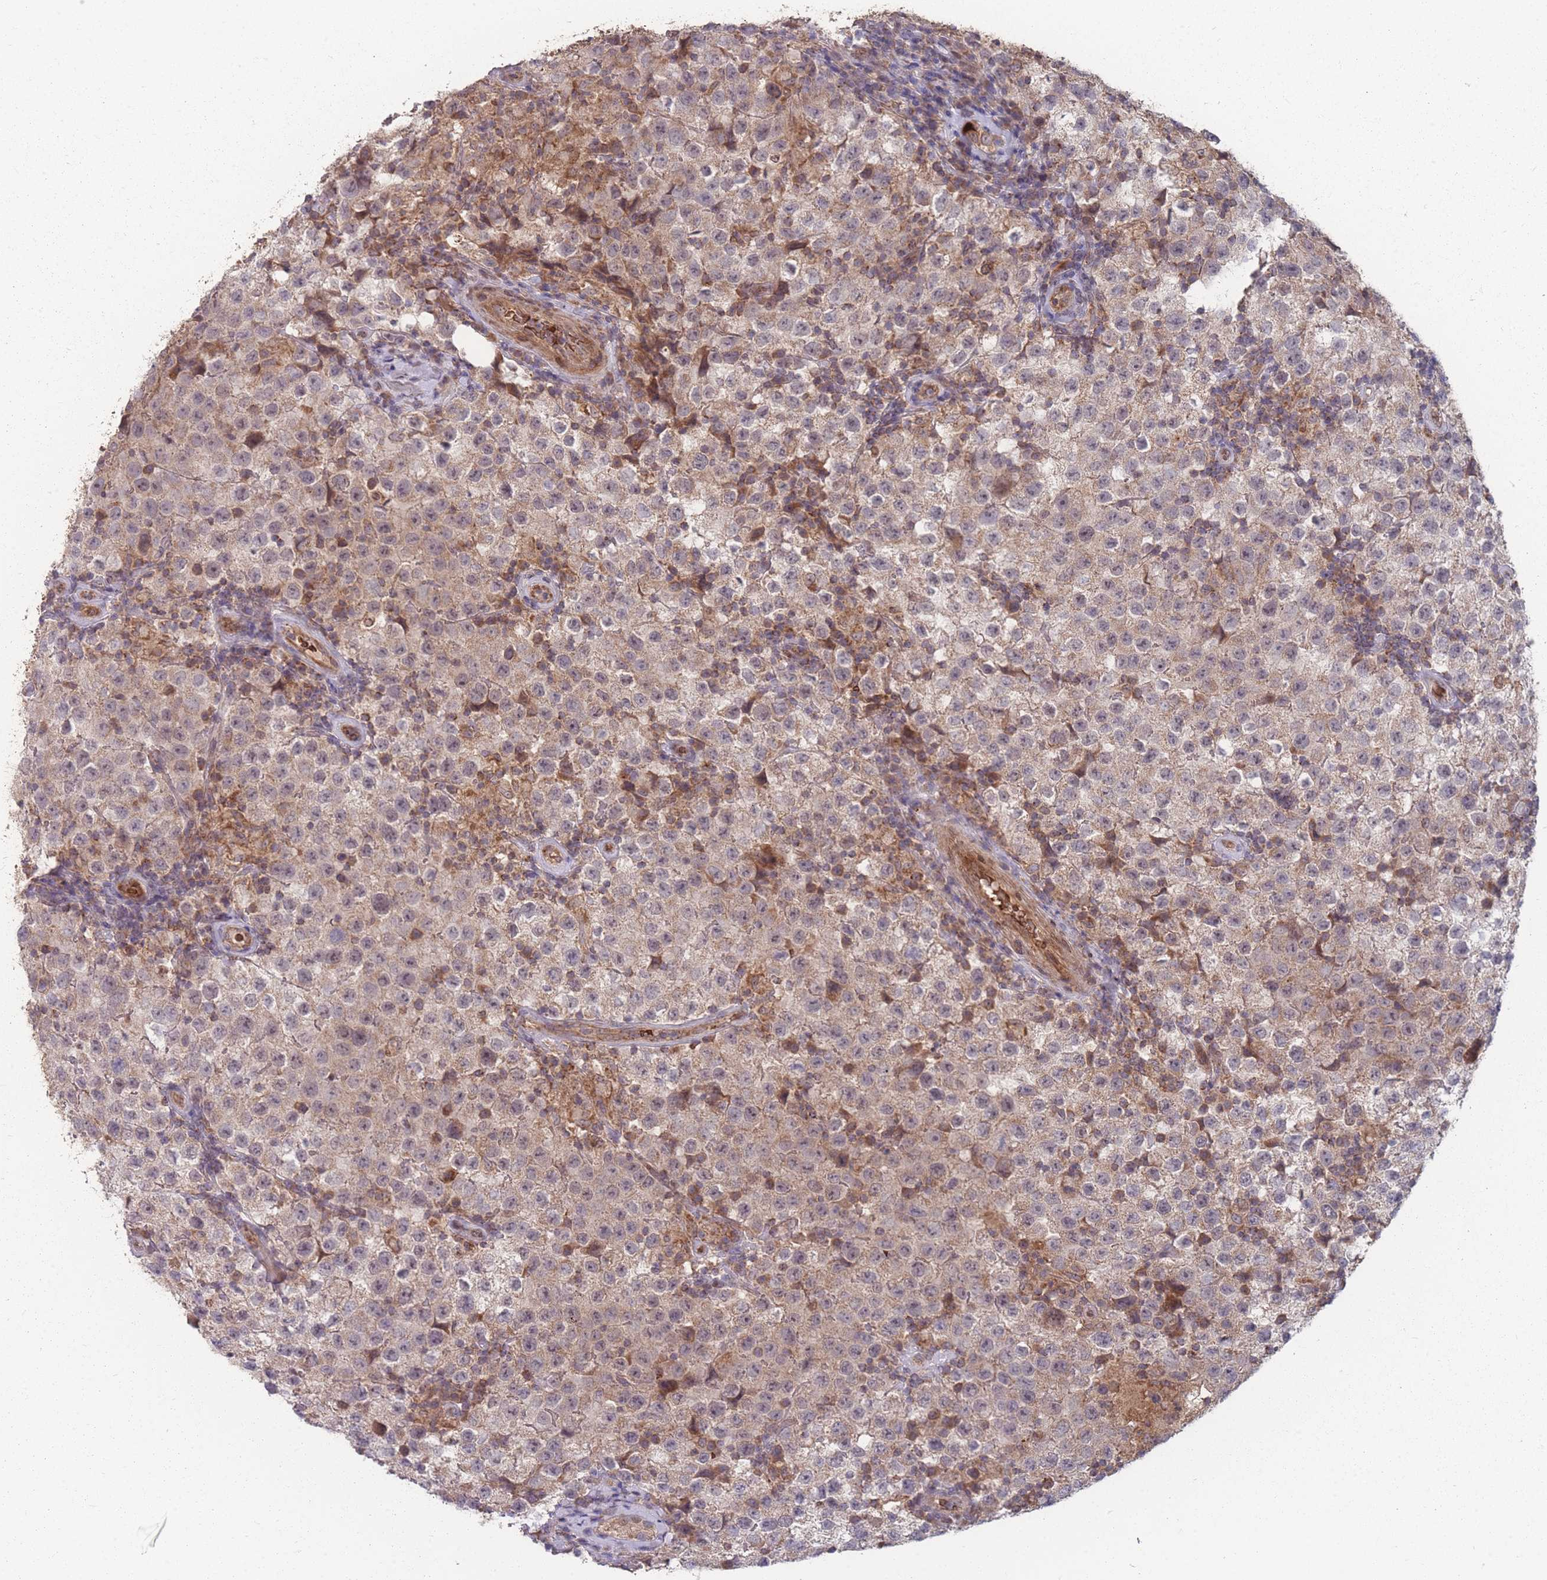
{"staining": {"intensity": "weak", "quantity": "<25%", "location": "cytoplasmic/membranous"}, "tissue": "testis cancer", "cell_type": "Tumor cells", "image_type": "cancer", "snomed": [{"axis": "morphology", "description": "Seminoma, NOS"}, {"axis": "morphology", "description": "Carcinoma, Embryonal, NOS"}, {"axis": "topography", "description": "Testis"}], "caption": "Immunohistochemical staining of testis seminoma exhibits no significant positivity in tumor cells.", "gene": "SLC35B4", "patient": {"sex": "male", "age": 41}}